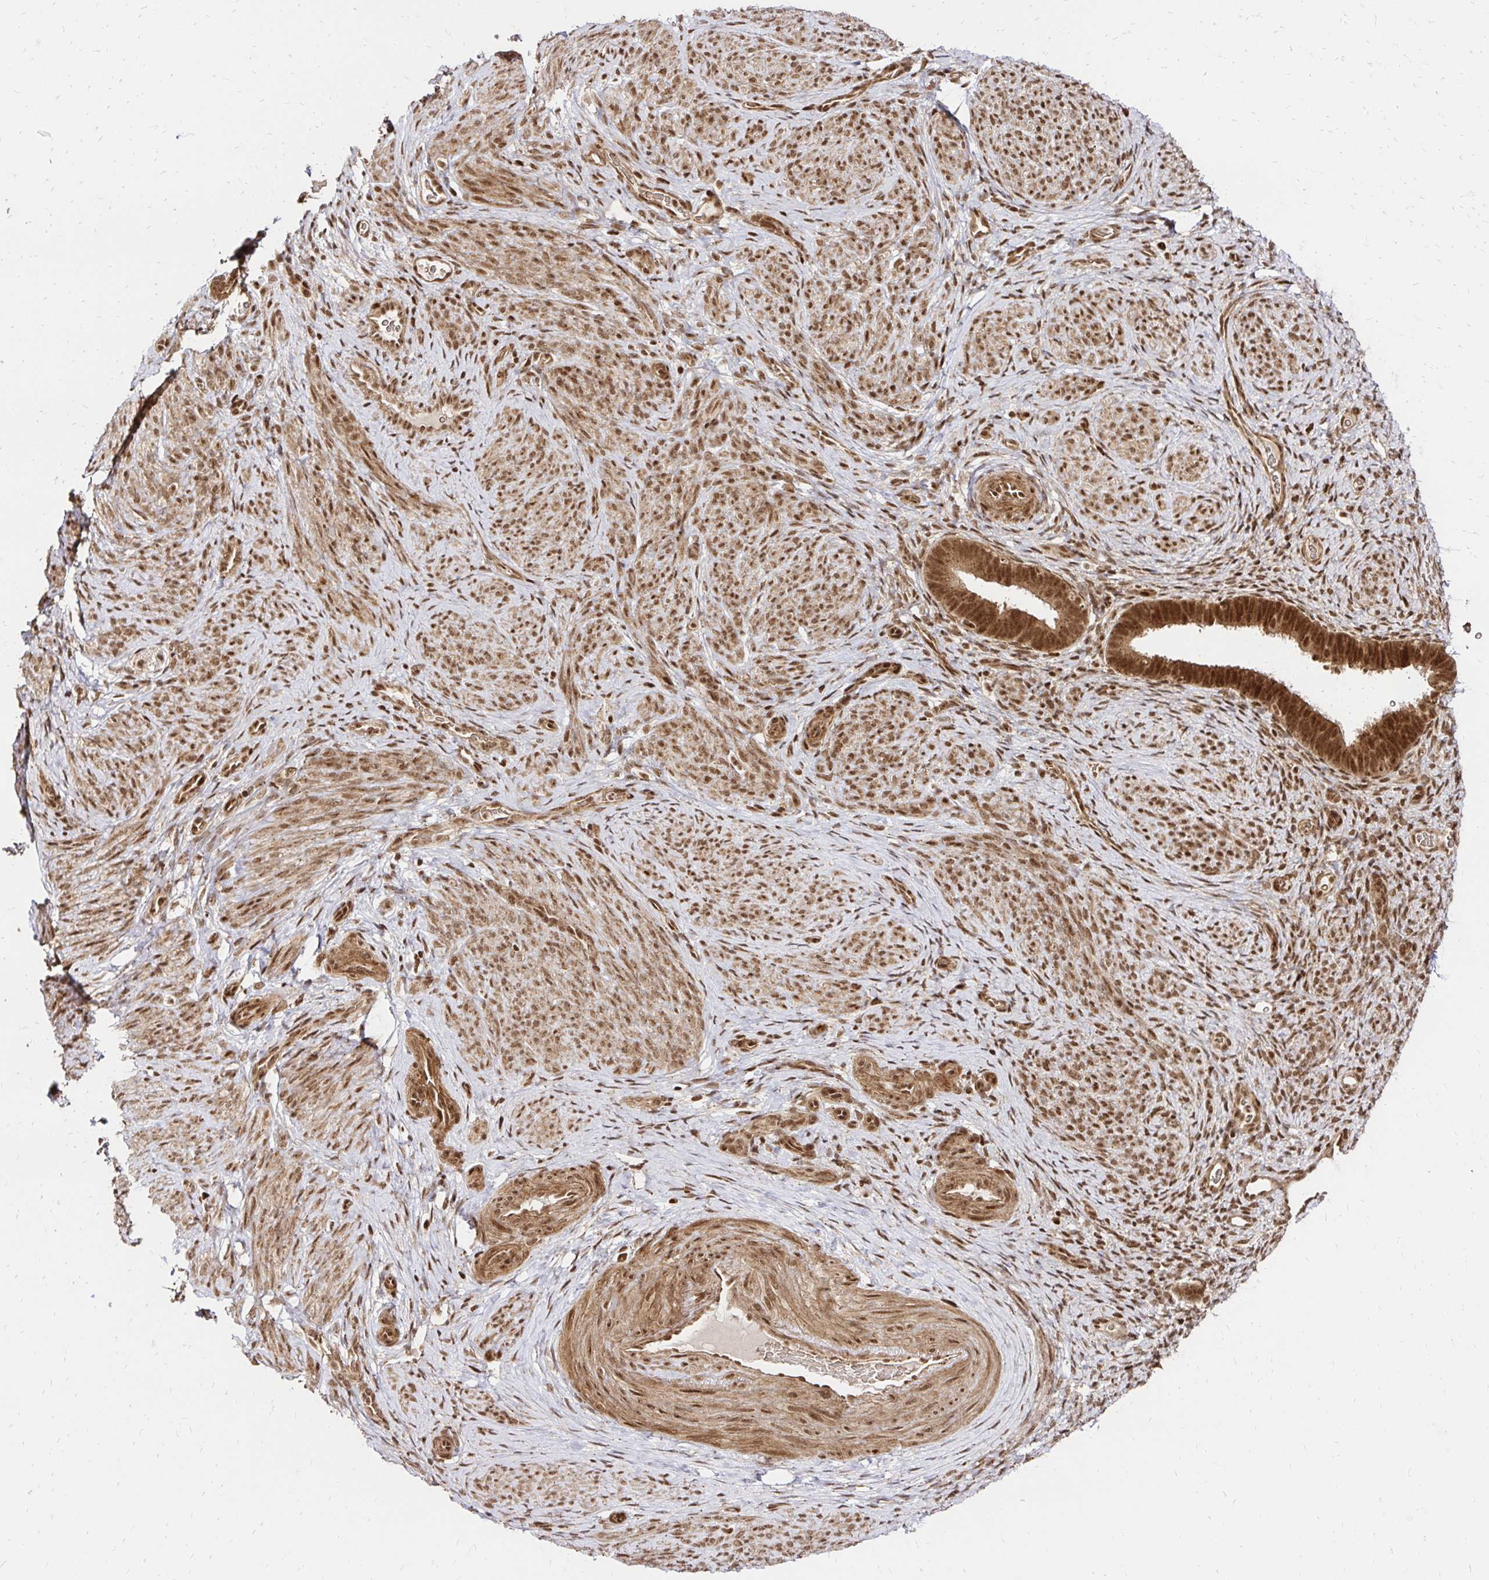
{"staining": {"intensity": "moderate", "quantity": ">75%", "location": "cytoplasmic/membranous,nuclear"}, "tissue": "endometrium", "cell_type": "Cells in endometrial stroma", "image_type": "normal", "snomed": [{"axis": "morphology", "description": "Normal tissue, NOS"}, {"axis": "topography", "description": "Endometrium"}], "caption": "Moderate cytoplasmic/membranous,nuclear protein positivity is present in about >75% of cells in endometrial stroma in endometrium. (IHC, brightfield microscopy, high magnification).", "gene": "GLYR1", "patient": {"sex": "female", "age": 34}}